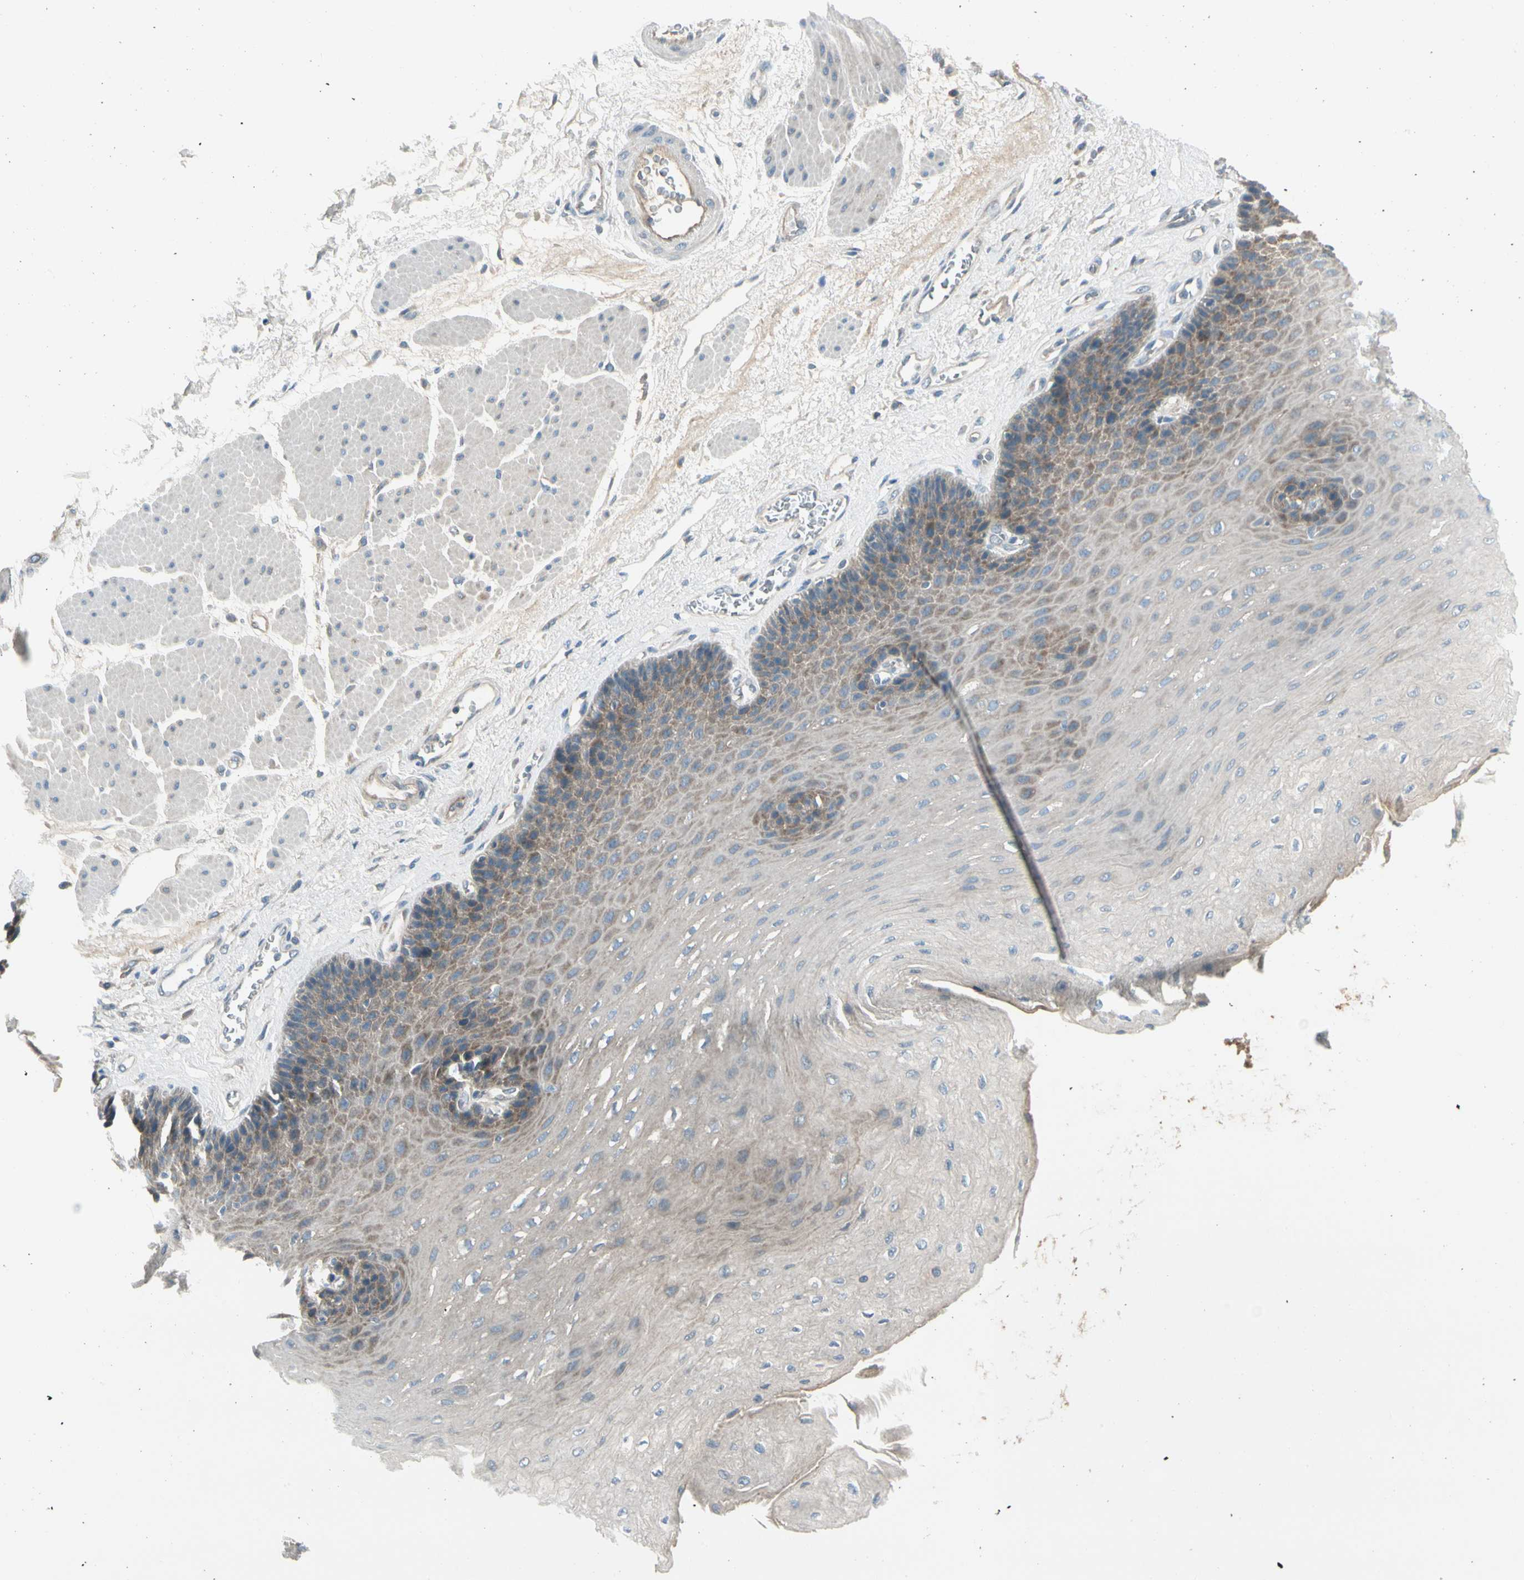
{"staining": {"intensity": "moderate", "quantity": "25%-75%", "location": "cytoplasmic/membranous"}, "tissue": "esophagus", "cell_type": "Squamous epithelial cells", "image_type": "normal", "snomed": [{"axis": "morphology", "description": "Normal tissue, NOS"}, {"axis": "topography", "description": "Esophagus"}], "caption": "A photomicrograph showing moderate cytoplasmic/membranous staining in approximately 25%-75% of squamous epithelial cells in unremarkable esophagus, as visualized by brown immunohistochemical staining.", "gene": "PANK2", "patient": {"sex": "female", "age": 72}}